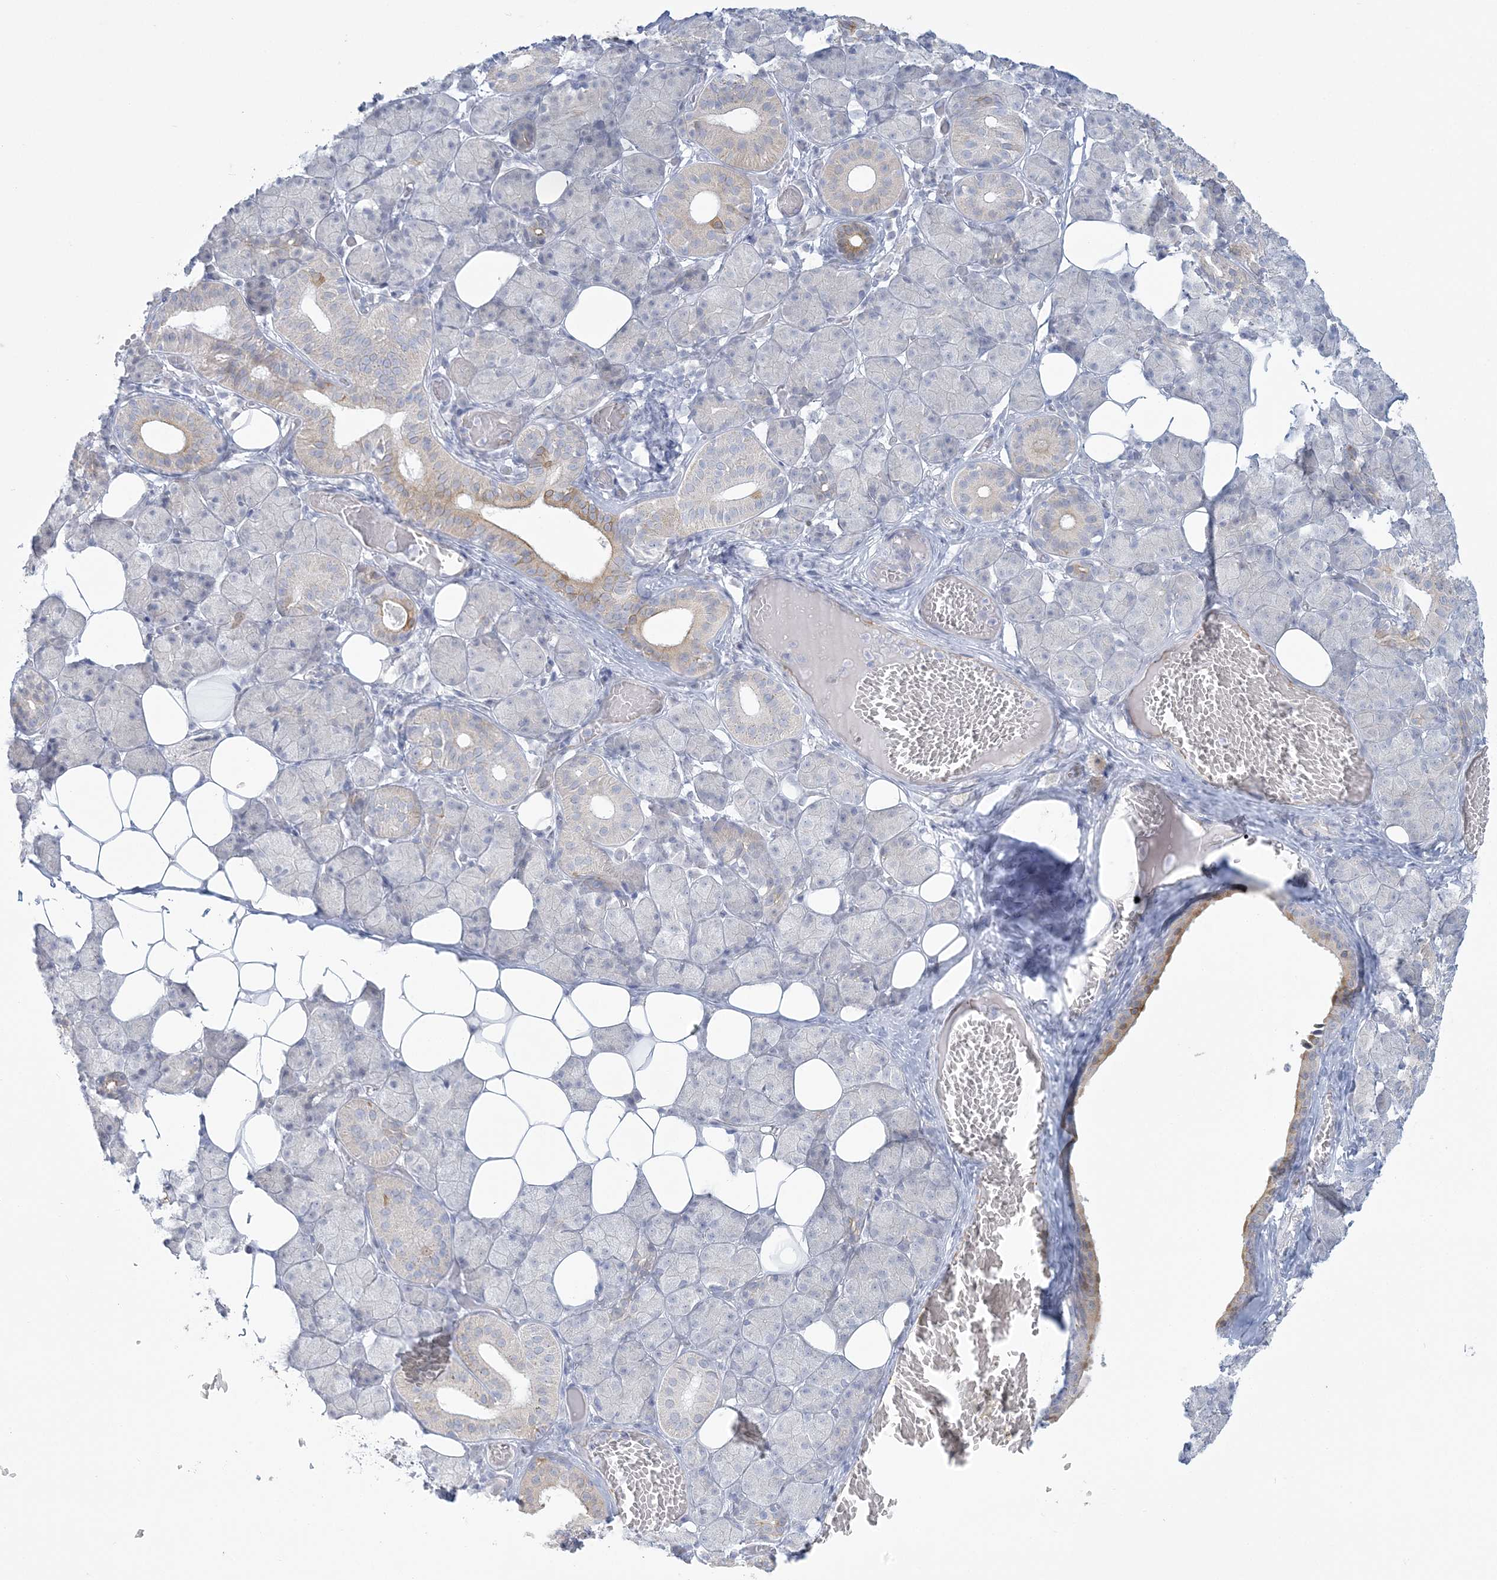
{"staining": {"intensity": "moderate", "quantity": "<25%", "location": "cytoplasmic/membranous"}, "tissue": "salivary gland", "cell_type": "Glandular cells", "image_type": "normal", "snomed": [{"axis": "morphology", "description": "Normal tissue, NOS"}, {"axis": "topography", "description": "Salivary gland"}], "caption": "Immunohistochemical staining of unremarkable salivary gland displays low levels of moderate cytoplasmic/membranous positivity in about <25% of glandular cells.", "gene": "ENSG00000288637", "patient": {"sex": "female", "age": 33}}